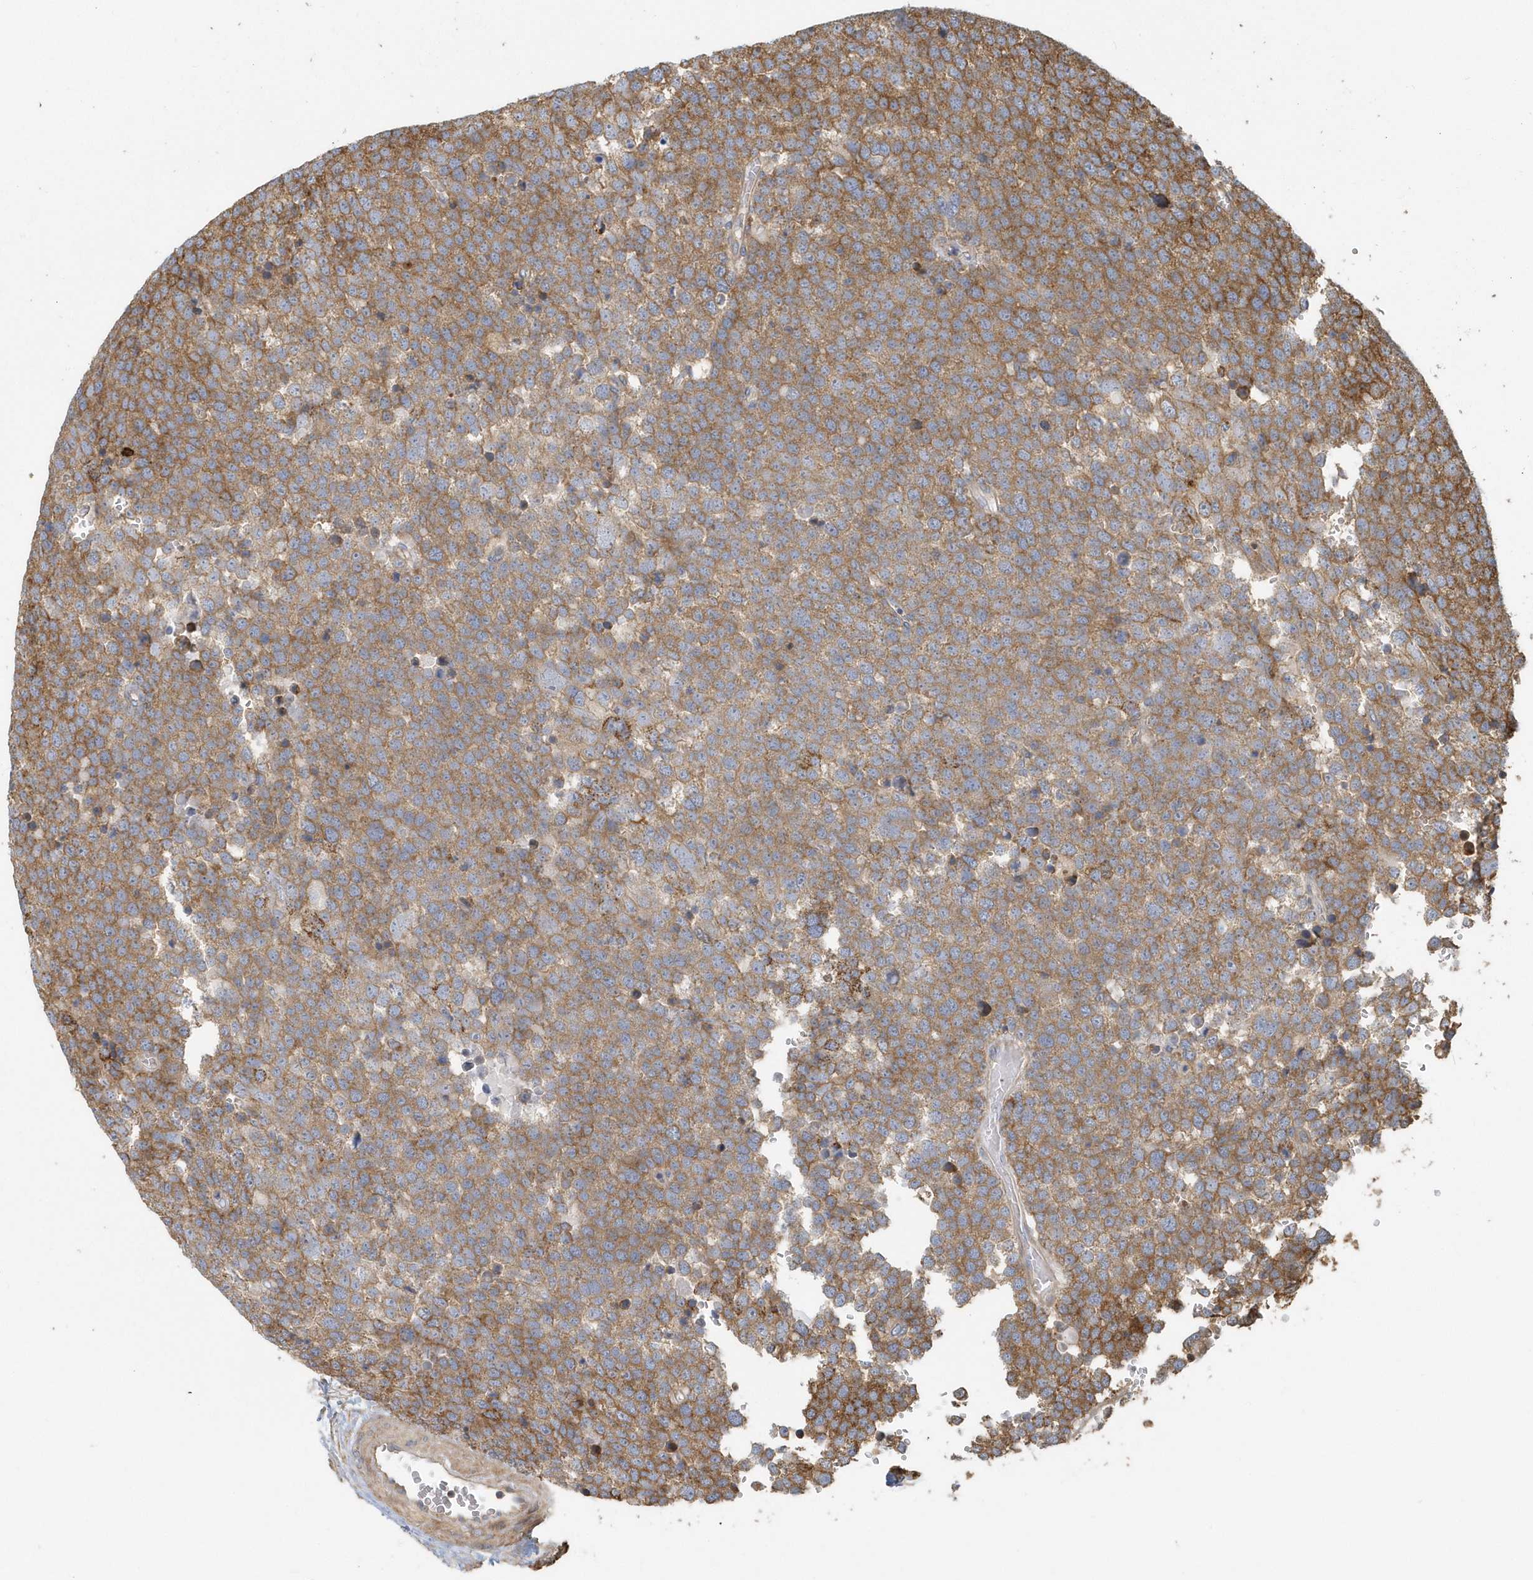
{"staining": {"intensity": "moderate", "quantity": ">75%", "location": "cytoplasmic/membranous"}, "tissue": "testis cancer", "cell_type": "Tumor cells", "image_type": "cancer", "snomed": [{"axis": "morphology", "description": "Seminoma, NOS"}, {"axis": "topography", "description": "Testis"}], "caption": "The image demonstrates a brown stain indicating the presence of a protein in the cytoplasmic/membranous of tumor cells in seminoma (testis).", "gene": "TRAIP", "patient": {"sex": "male", "age": 71}}